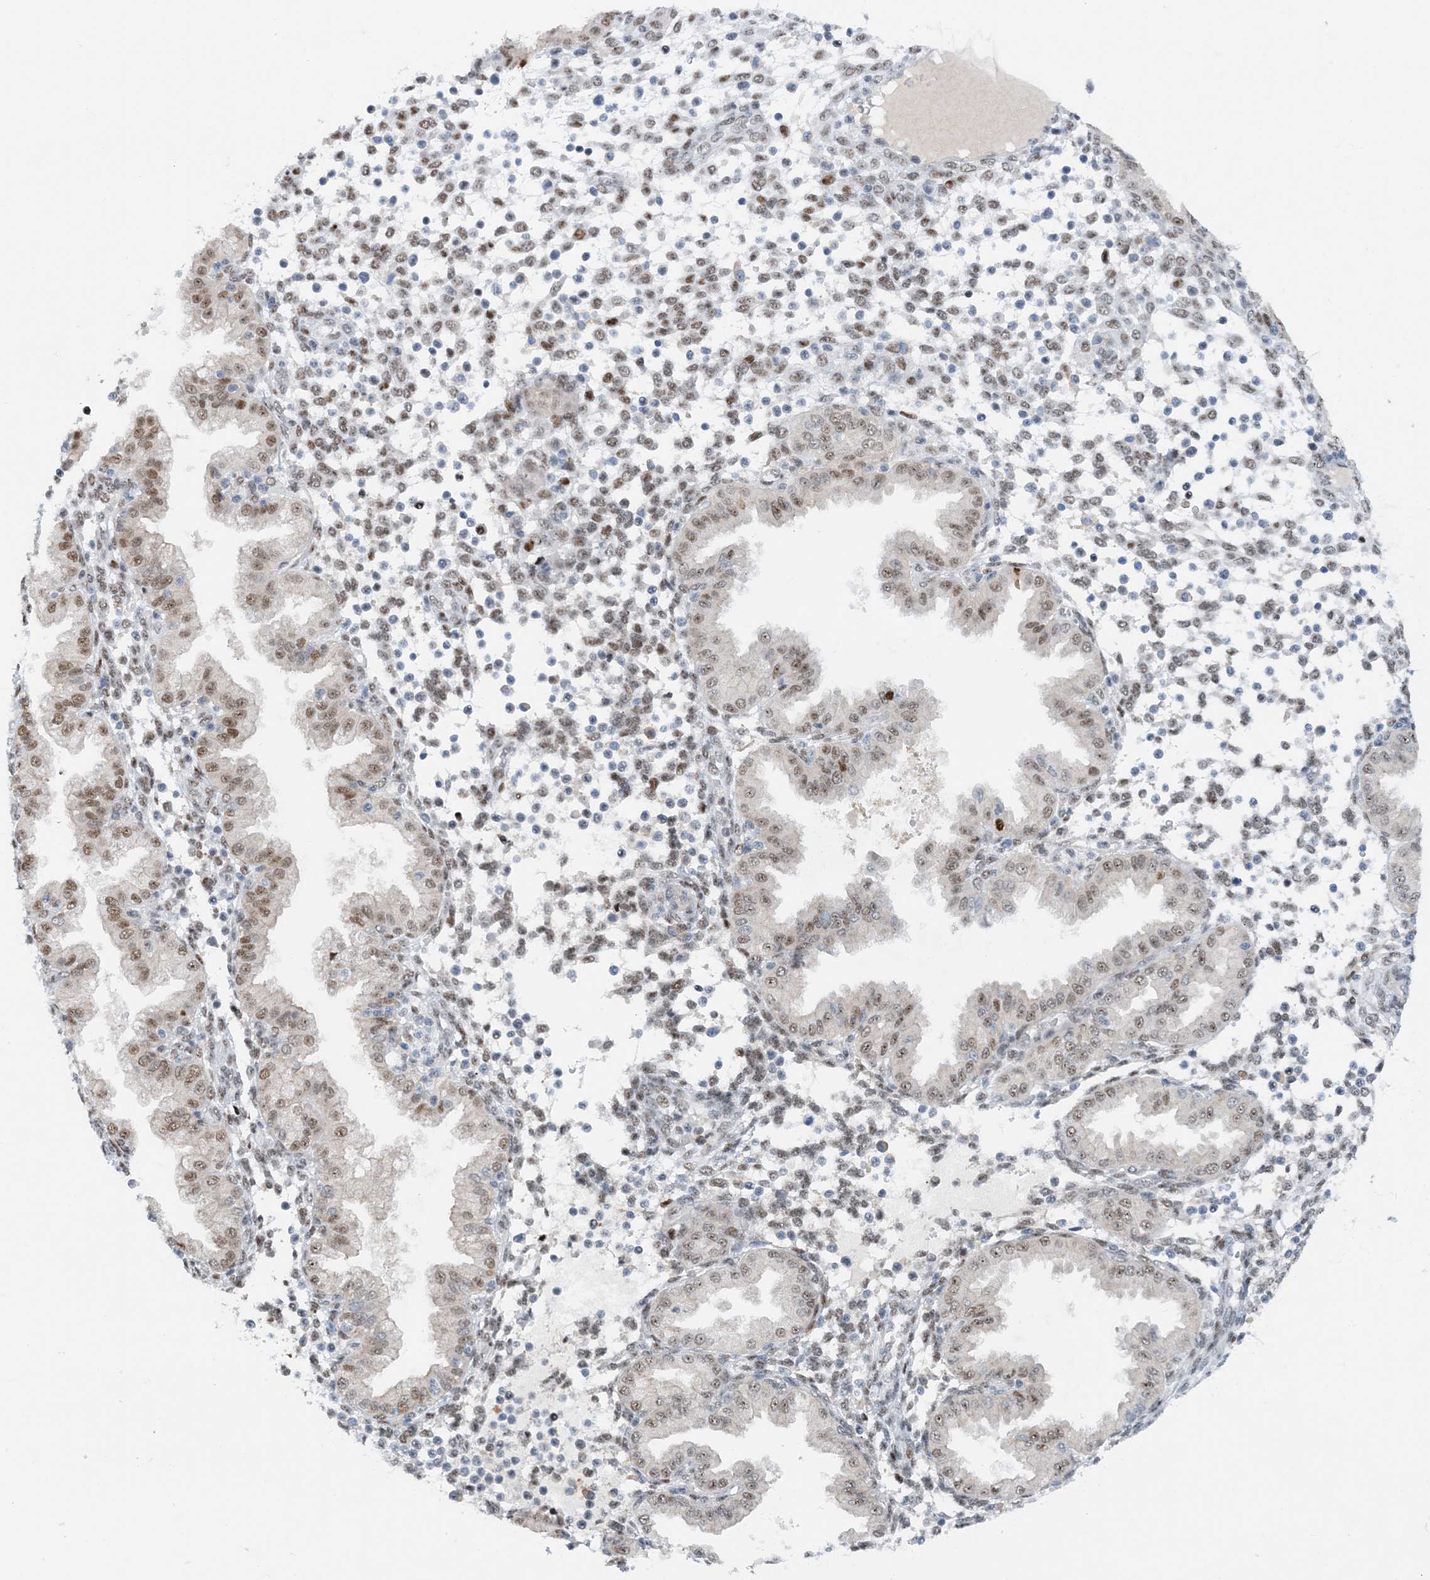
{"staining": {"intensity": "weak", "quantity": "25%-75%", "location": "nuclear"}, "tissue": "endometrium", "cell_type": "Cells in endometrial stroma", "image_type": "normal", "snomed": [{"axis": "morphology", "description": "Normal tissue, NOS"}, {"axis": "topography", "description": "Endometrium"}], "caption": "DAB immunohistochemical staining of unremarkable human endometrium exhibits weak nuclear protein staining in about 25%-75% of cells in endometrial stroma. The protein of interest is stained brown, and the nuclei are stained in blue (DAB IHC with brightfield microscopy, high magnification).", "gene": "HEMK1", "patient": {"sex": "female", "age": 53}}